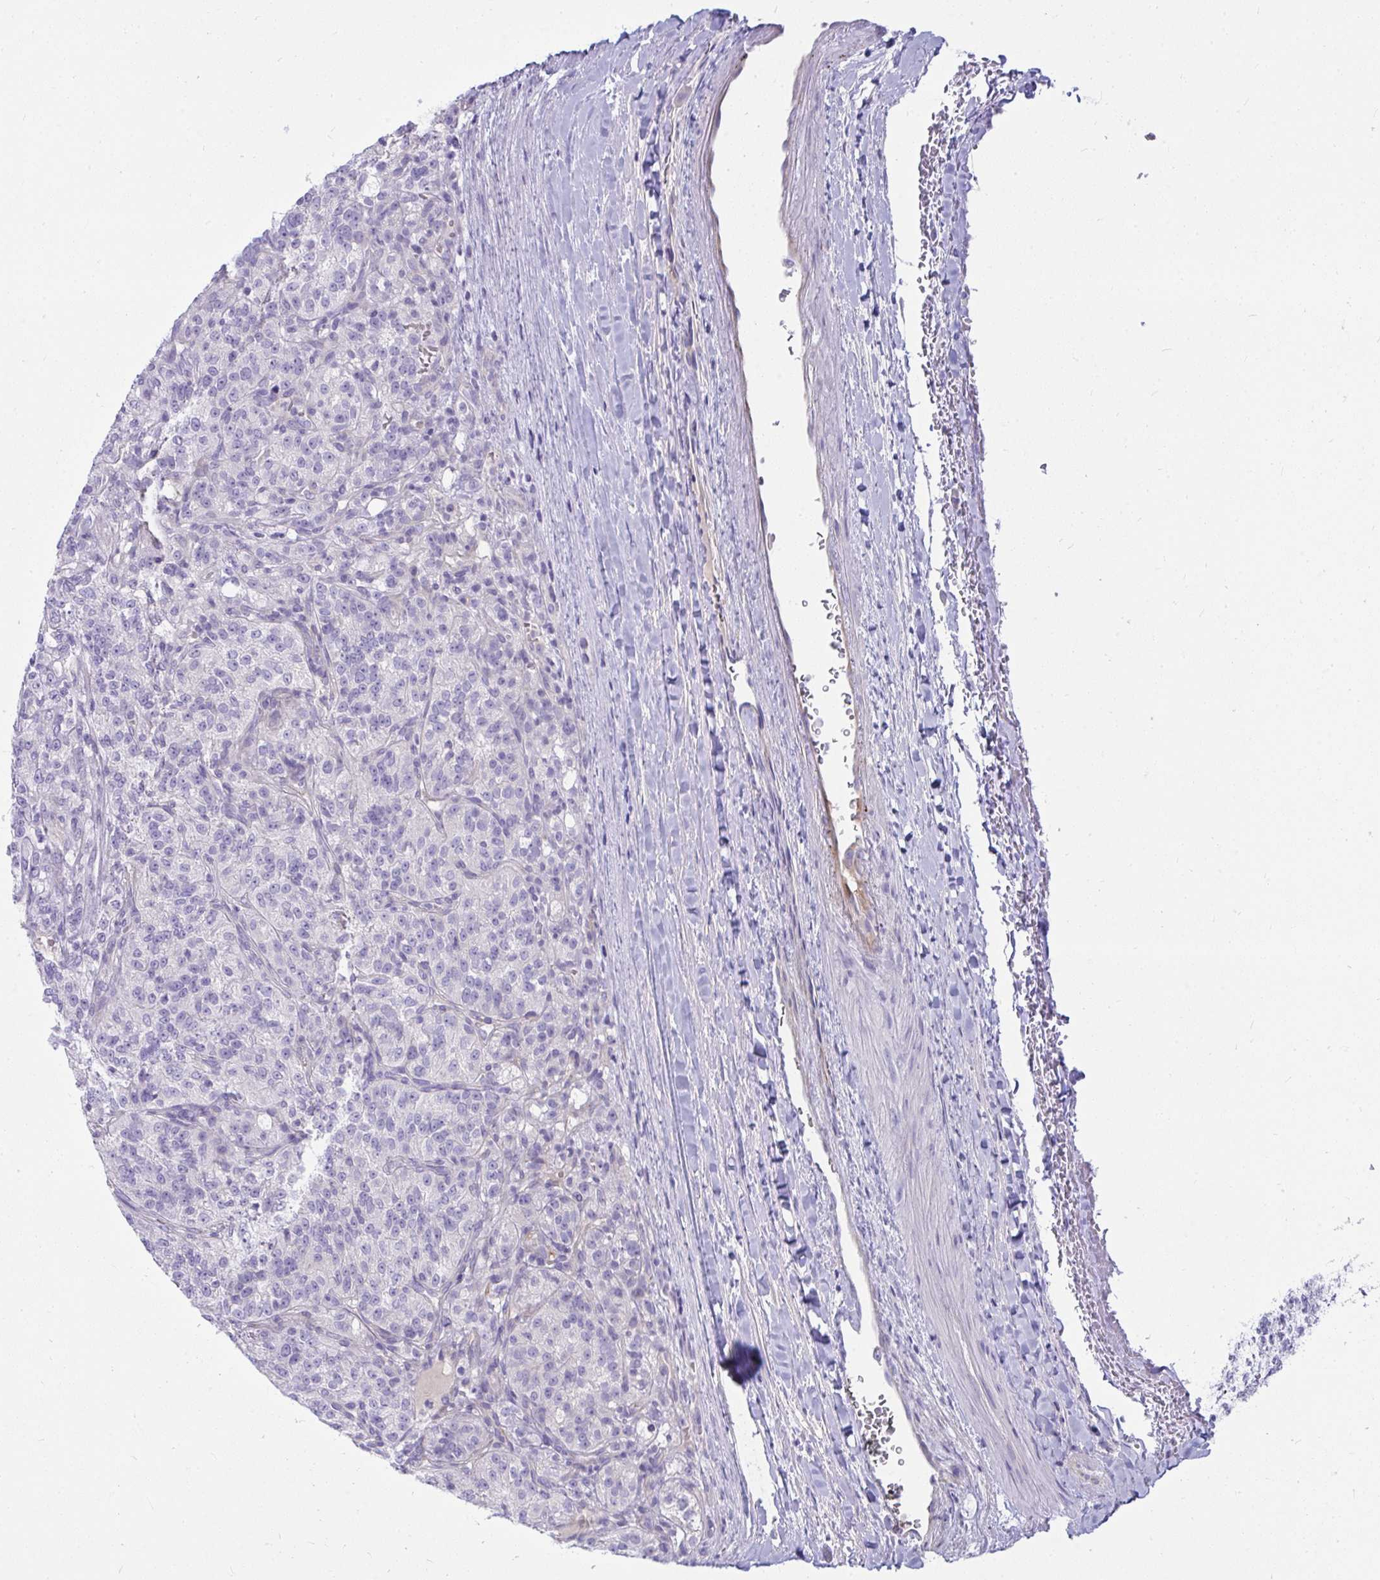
{"staining": {"intensity": "negative", "quantity": "none", "location": "none"}, "tissue": "renal cancer", "cell_type": "Tumor cells", "image_type": "cancer", "snomed": [{"axis": "morphology", "description": "Adenocarcinoma, NOS"}, {"axis": "topography", "description": "Kidney"}], "caption": "Immunohistochemistry of renal adenocarcinoma displays no staining in tumor cells.", "gene": "LRRC36", "patient": {"sex": "female", "age": 63}}